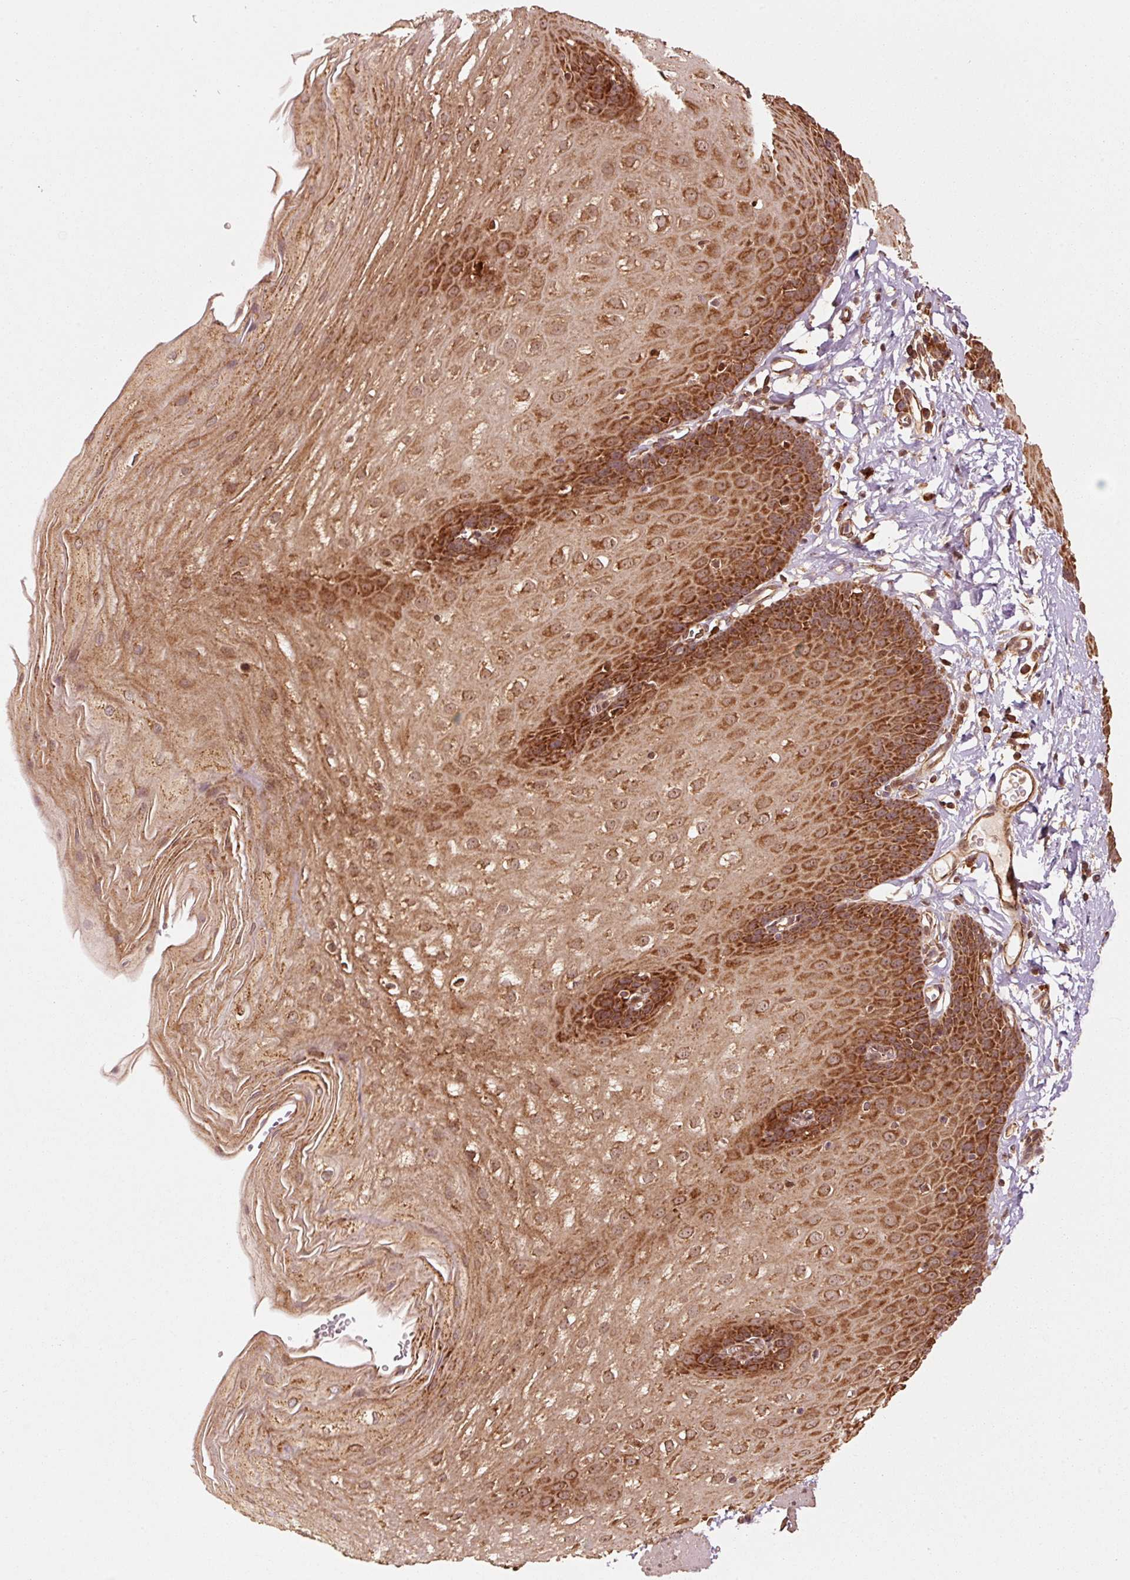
{"staining": {"intensity": "strong", "quantity": ">75%", "location": "cytoplasmic/membranous"}, "tissue": "esophagus", "cell_type": "Squamous epithelial cells", "image_type": "normal", "snomed": [{"axis": "morphology", "description": "Normal tissue, NOS"}, {"axis": "topography", "description": "Esophagus"}], "caption": "Esophagus stained with DAB IHC demonstrates high levels of strong cytoplasmic/membranous staining in approximately >75% of squamous epithelial cells. (brown staining indicates protein expression, while blue staining denotes nuclei).", "gene": "MRPL16", "patient": {"sex": "male", "age": 70}}